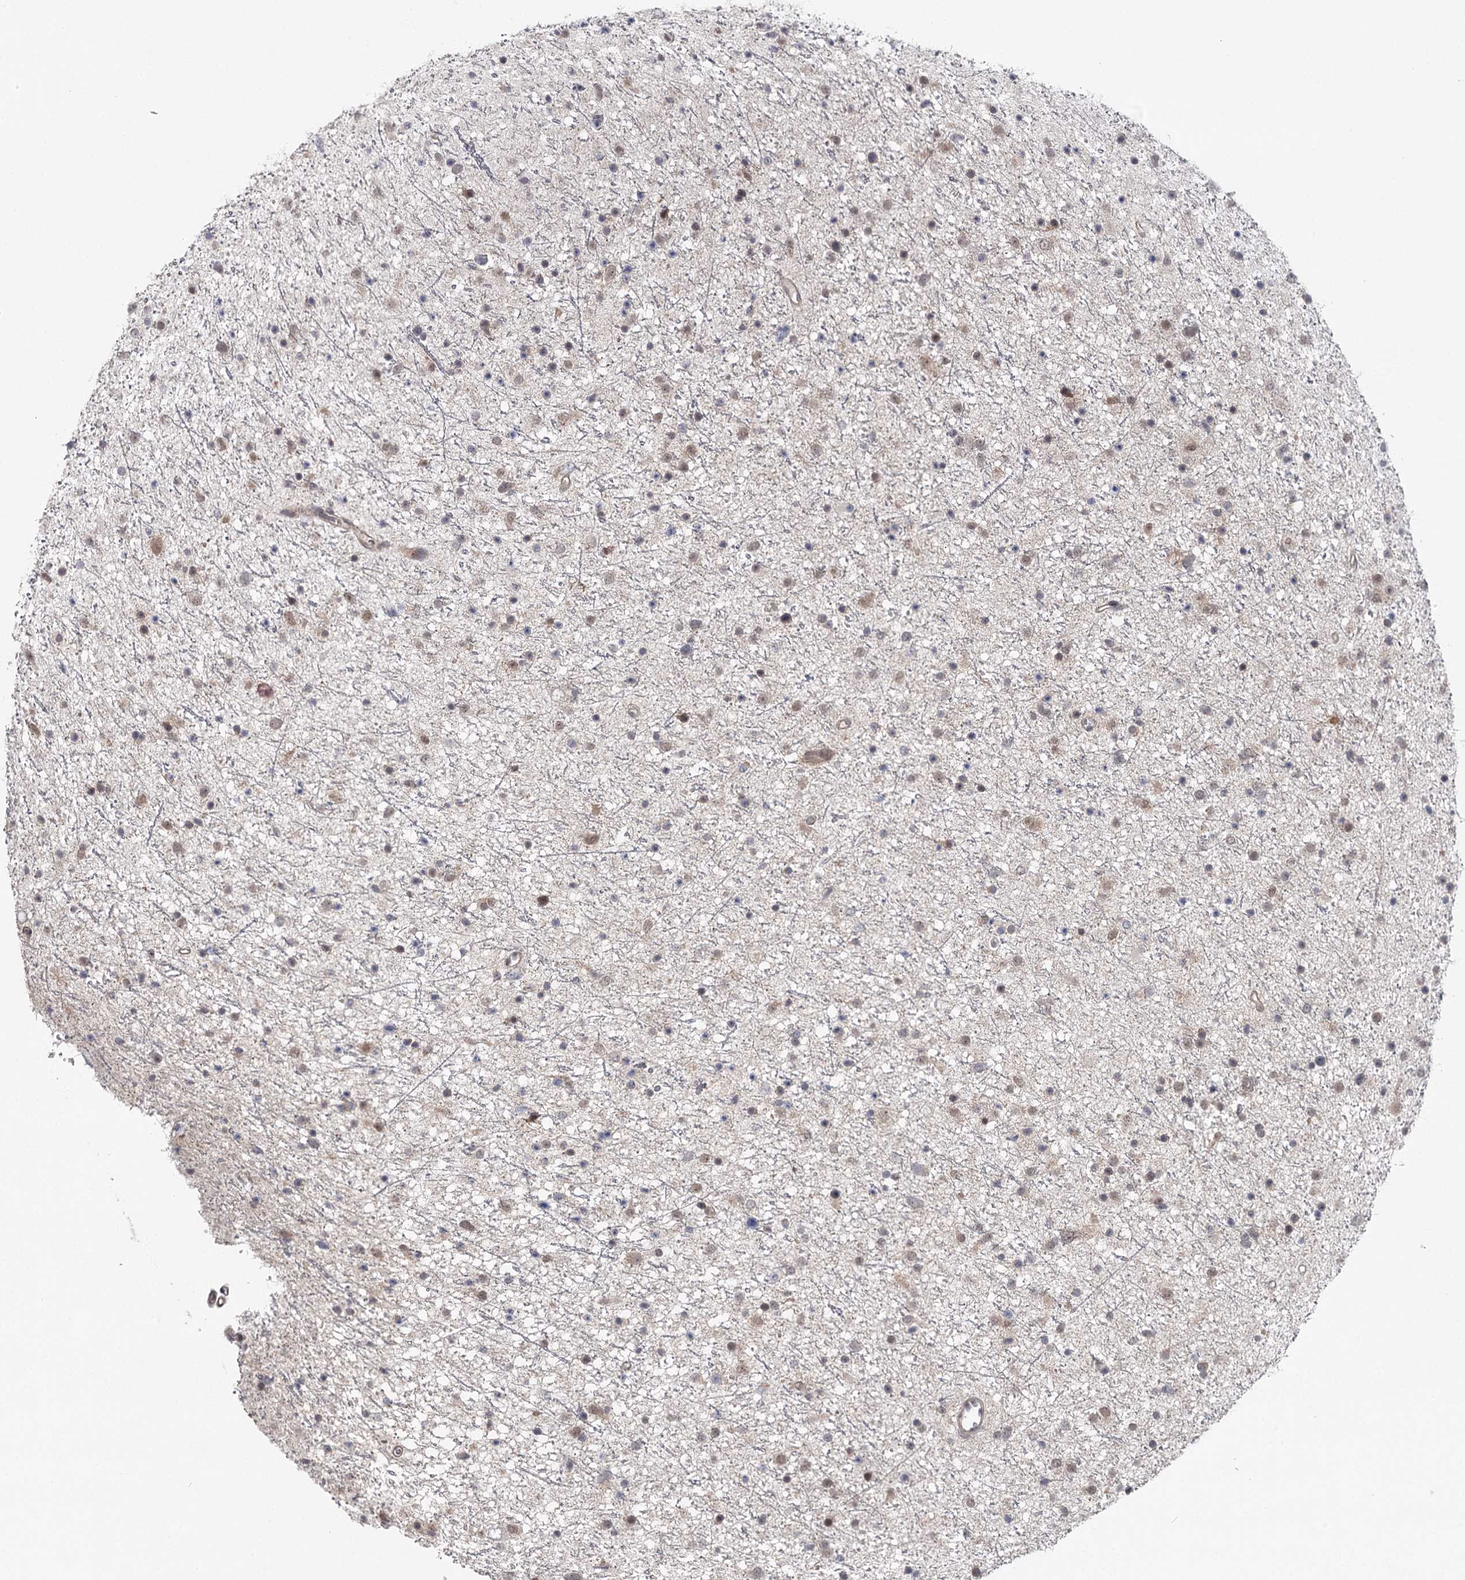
{"staining": {"intensity": "weak", "quantity": "25%-75%", "location": "nuclear"}, "tissue": "glioma", "cell_type": "Tumor cells", "image_type": "cancer", "snomed": [{"axis": "morphology", "description": "Glioma, malignant, Low grade"}, {"axis": "topography", "description": "Cerebral cortex"}], "caption": "Protein analysis of malignant low-grade glioma tissue demonstrates weak nuclear staining in approximately 25%-75% of tumor cells.", "gene": "GTSF1", "patient": {"sex": "female", "age": 39}}